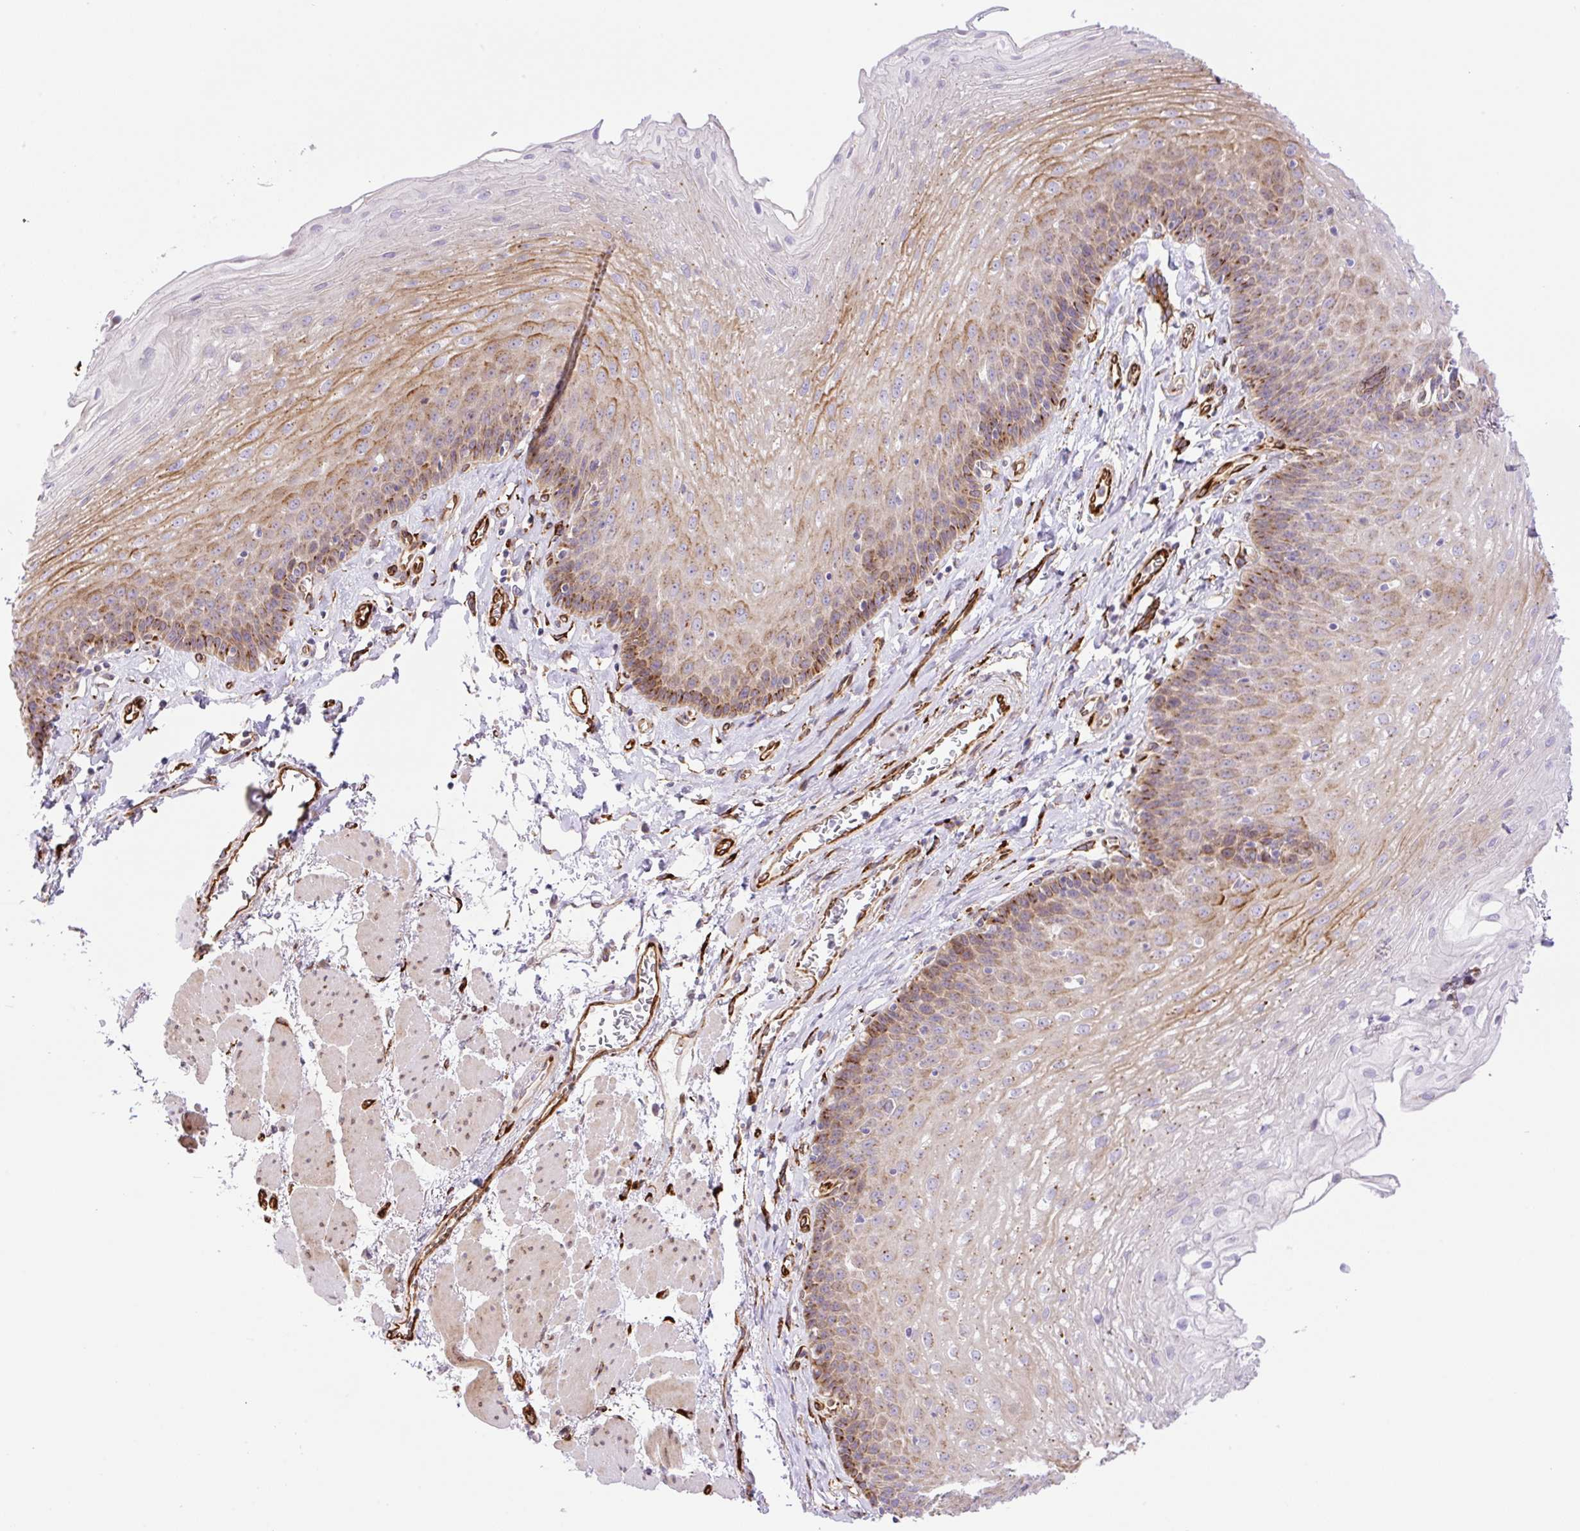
{"staining": {"intensity": "moderate", "quantity": "25%-75%", "location": "cytoplasmic/membranous"}, "tissue": "esophagus", "cell_type": "Squamous epithelial cells", "image_type": "normal", "snomed": [{"axis": "morphology", "description": "Normal tissue, NOS"}, {"axis": "topography", "description": "Esophagus"}], "caption": "The photomicrograph exhibits staining of unremarkable esophagus, revealing moderate cytoplasmic/membranous protein staining (brown color) within squamous epithelial cells. Nuclei are stained in blue.", "gene": "RAB30", "patient": {"sex": "female", "age": 81}}